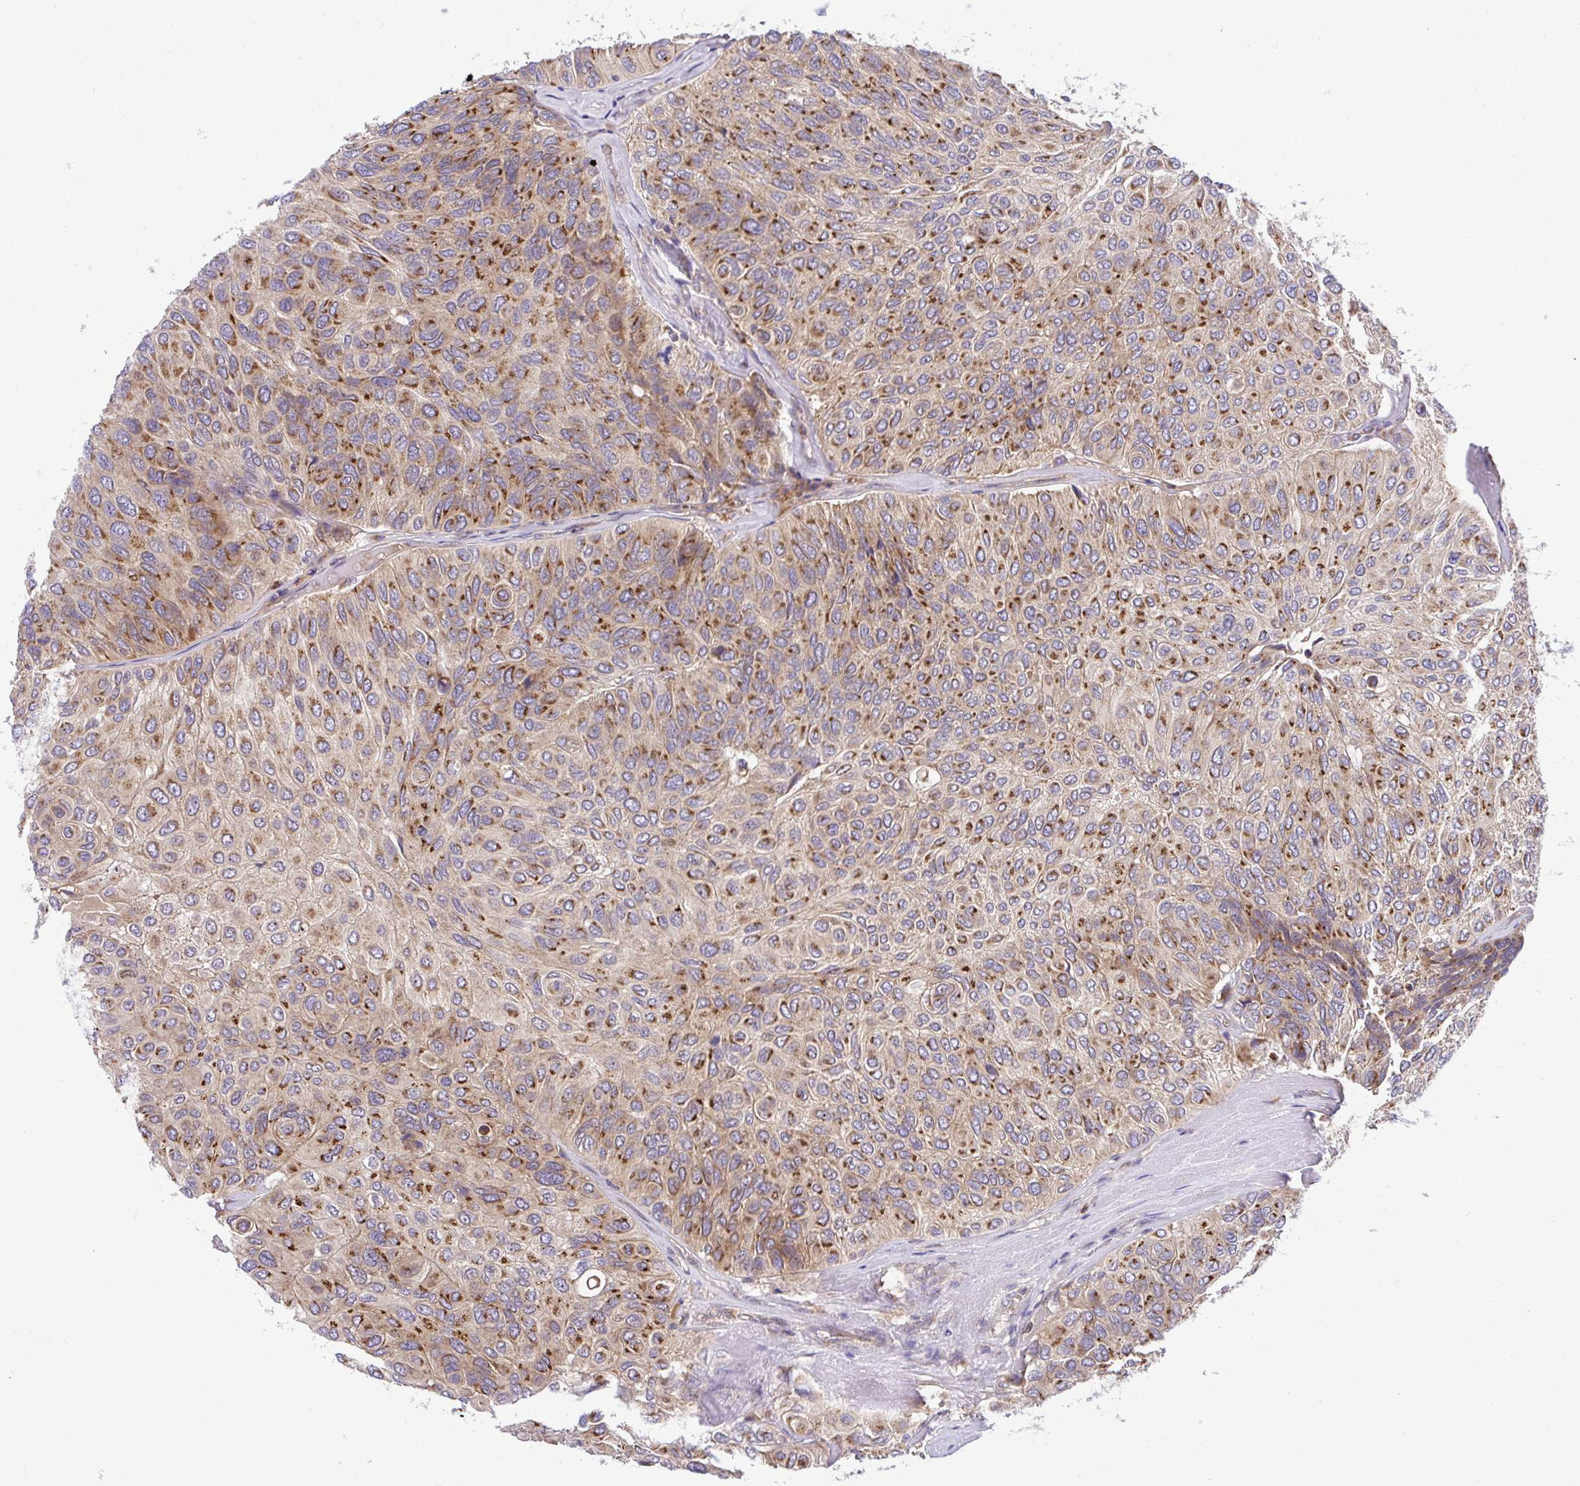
{"staining": {"intensity": "strong", "quantity": ">75%", "location": "cytoplasmic/membranous"}, "tissue": "urothelial cancer", "cell_type": "Tumor cells", "image_type": "cancer", "snomed": [{"axis": "morphology", "description": "Urothelial carcinoma, High grade"}, {"axis": "topography", "description": "Urinary bladder"}], "caption": "Immunohistochemistry (IHC) staining of urothelial cancer, which exhibits high levels of strong cytoplasmic/membranous expression in about >75% of tumor cells indicating strong cytoplasmic/membranous protein positivity. The staining was performed using DAB (brown) for protein detection and nuclei were counterstained in hematoxylin (blue).", "gene": "VTI1B", "patient": {"sex": "male", "age": 66}}